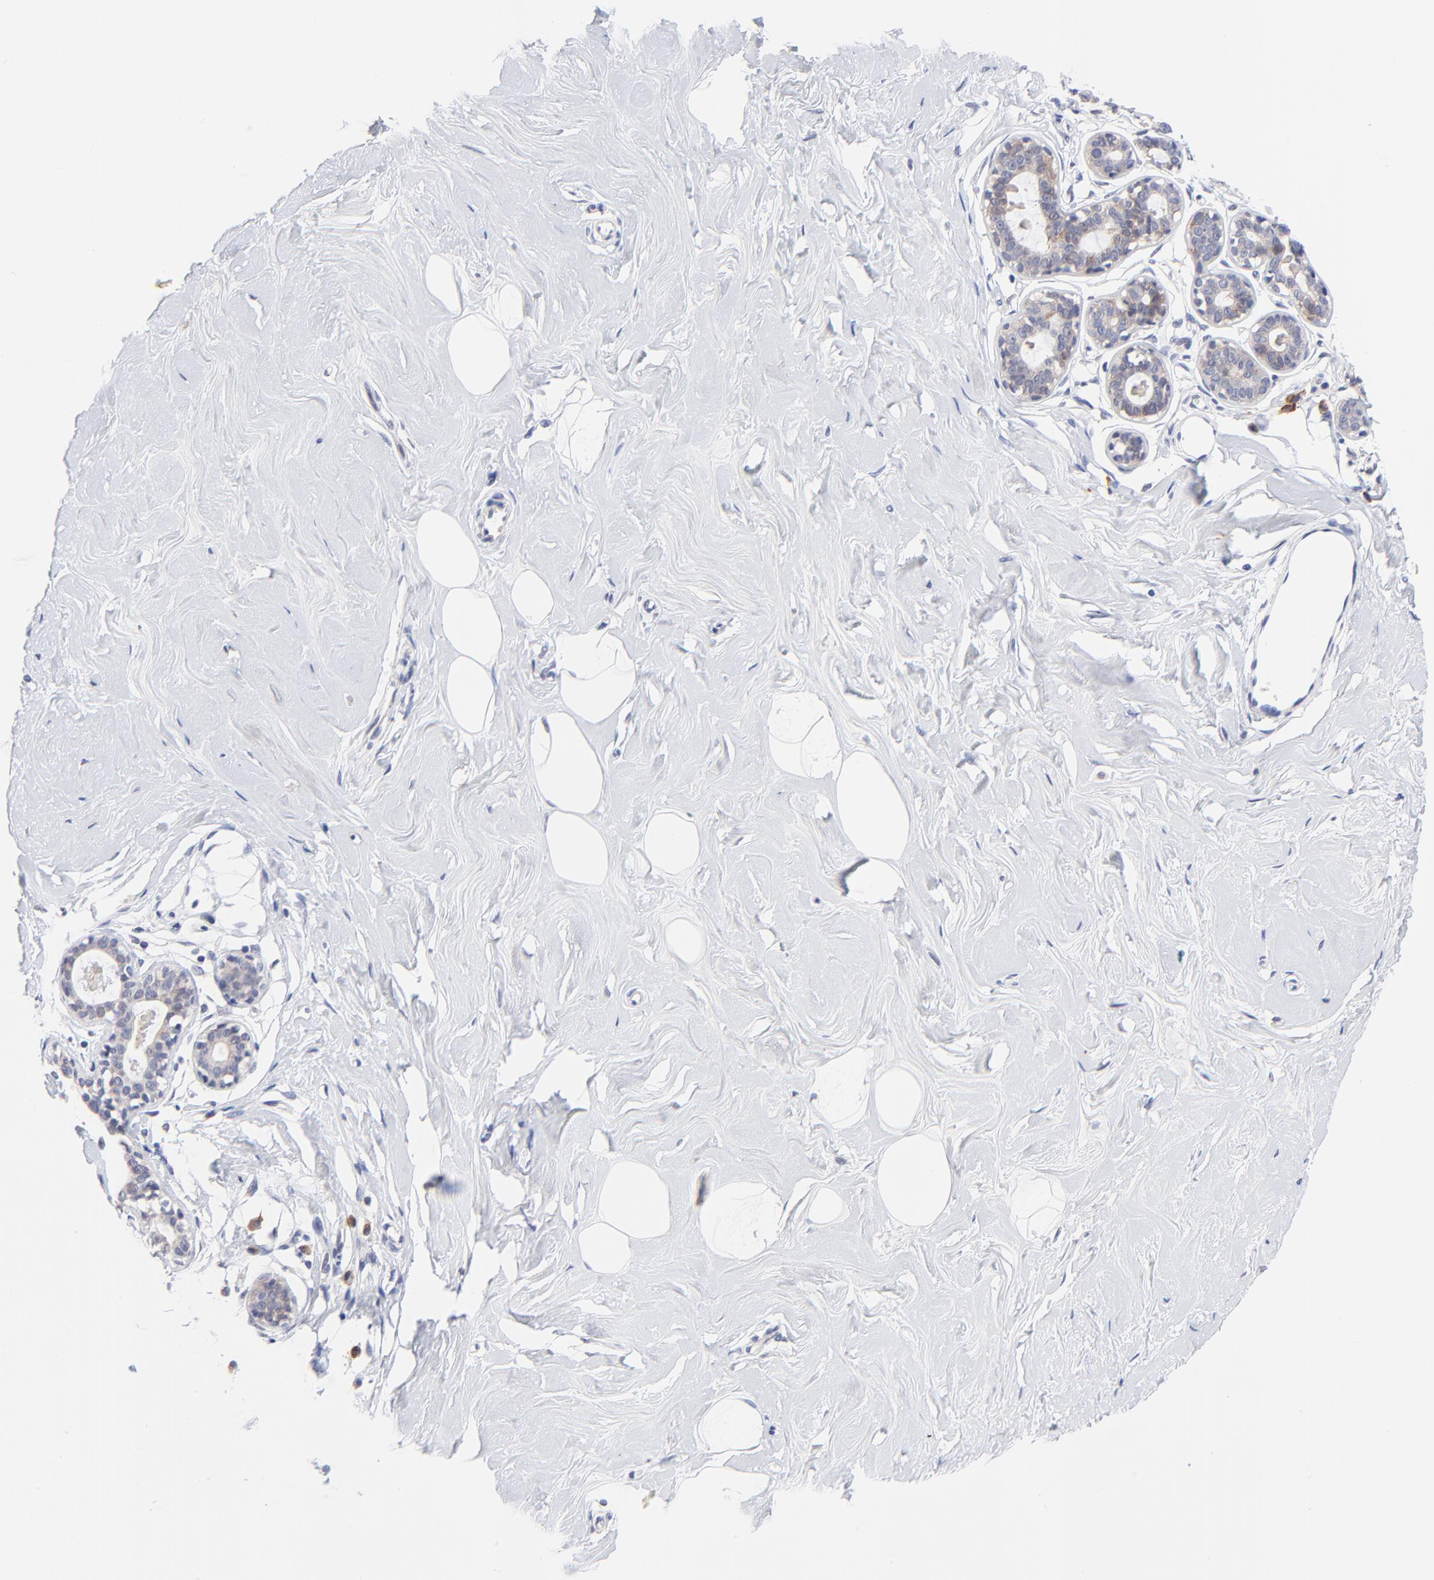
{"staining": {"intensity": "negative", "quantity": "none", "location": "none"}, "tissue": "breast", "cell_type": "Adipocytes", "image_type": "normal", "snomed": [{"axis": "morphology", "description": "Normal tissue, NOS"}, {"axis": "topography", "description": "Breast"}], "caption": "Immunohistochemistry photomicrograph of normal breast: breast stained with DAB displays no significant protein staining in adipocytes.", "gene": "AFF2", "patient": {"sex": "female", "age": 23}}